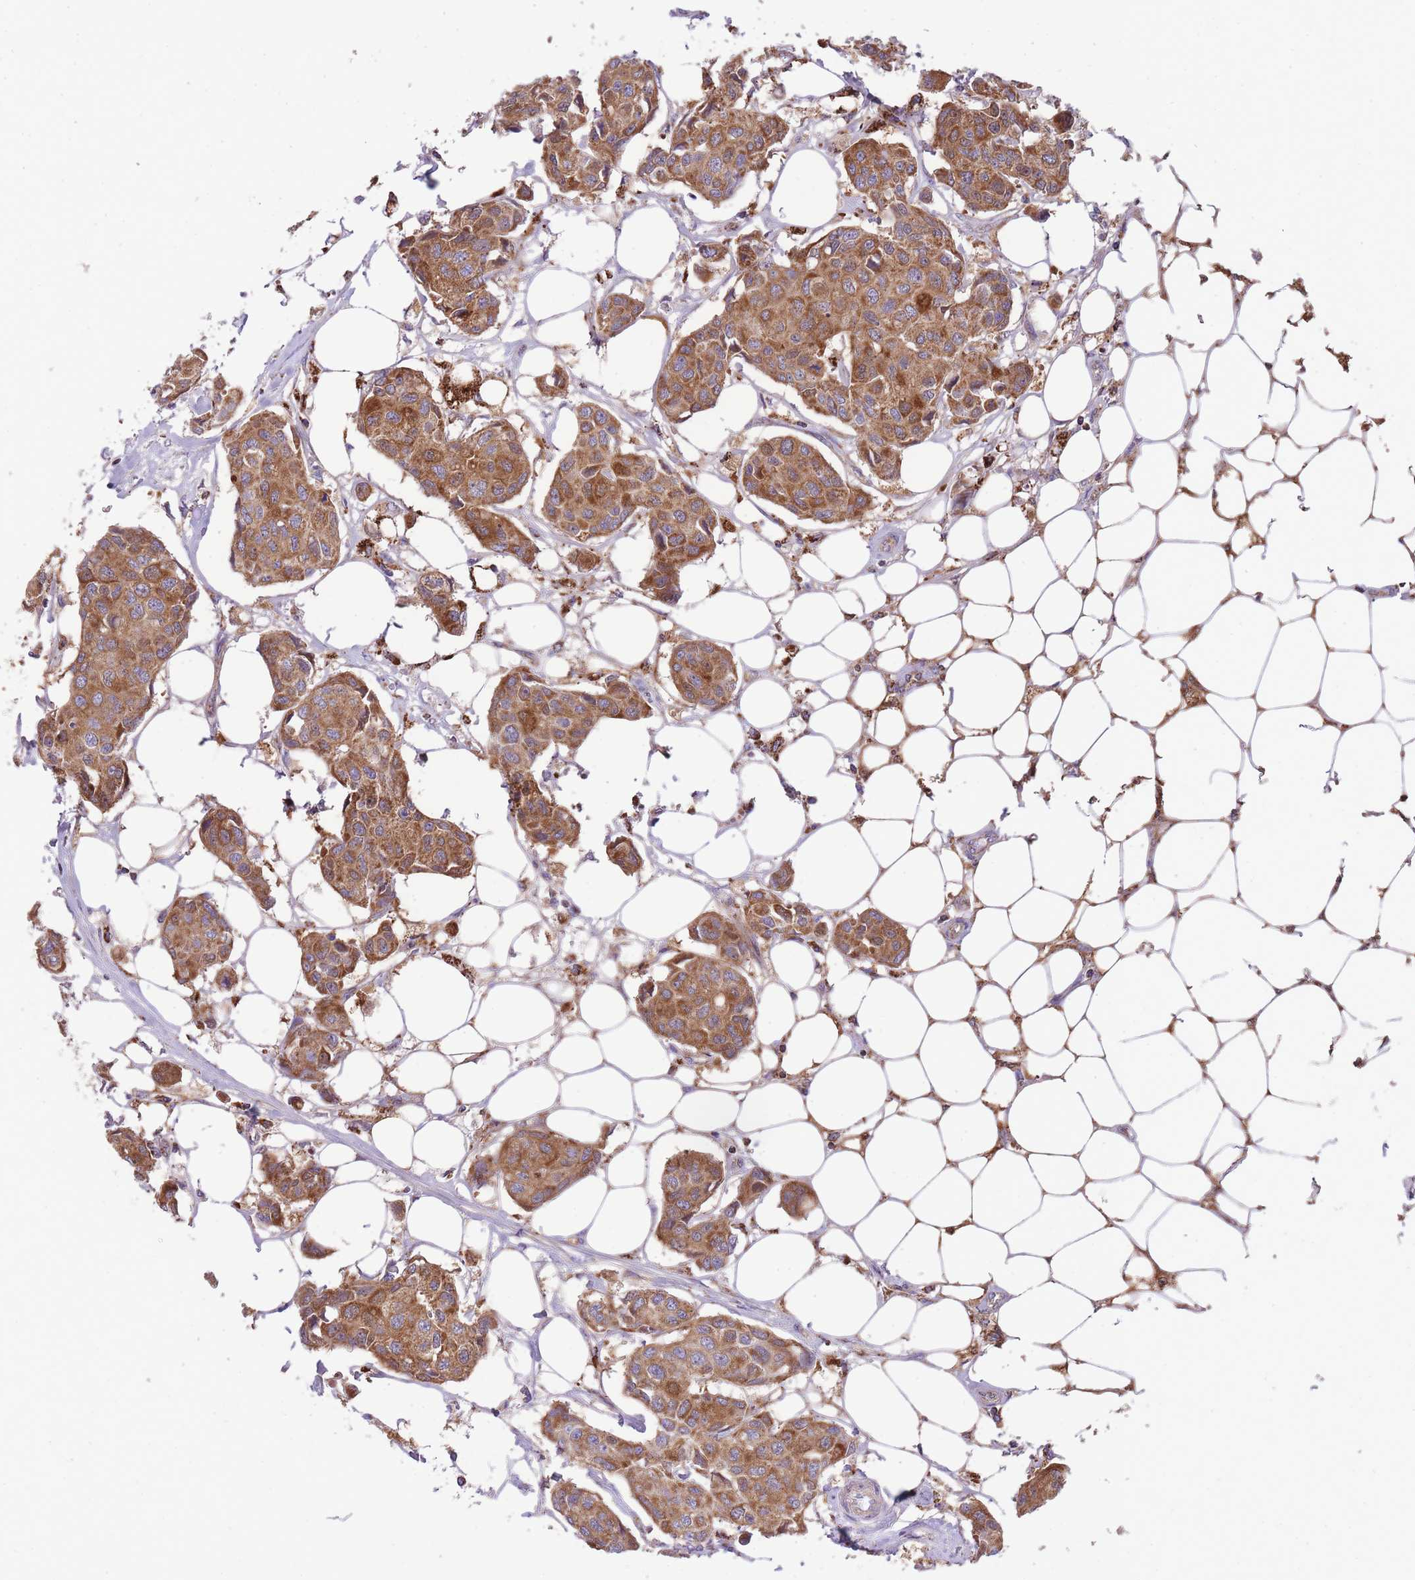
{"staining": {"intensity": "strong", "quantity": ">75%", "location": "cytoplasmic/membranous"}, "tissue": "breast cancer", "cell_type": "Tumor cells", "image_type": "cancer", "snomed": [{"axis": "morphology", "description": "Duct carcinoma"}, {"axis": "topography", "description": "Breast"}, {"axis": "topography", "description": "Lymph node"}], "caption": "Human breast cancer (invasive ductal carcinoma) stained with a protein marker displays strong staining in tumor cells.", "gene": "ST3GAL3", "patient": {"sex": "female", "age": 80}}